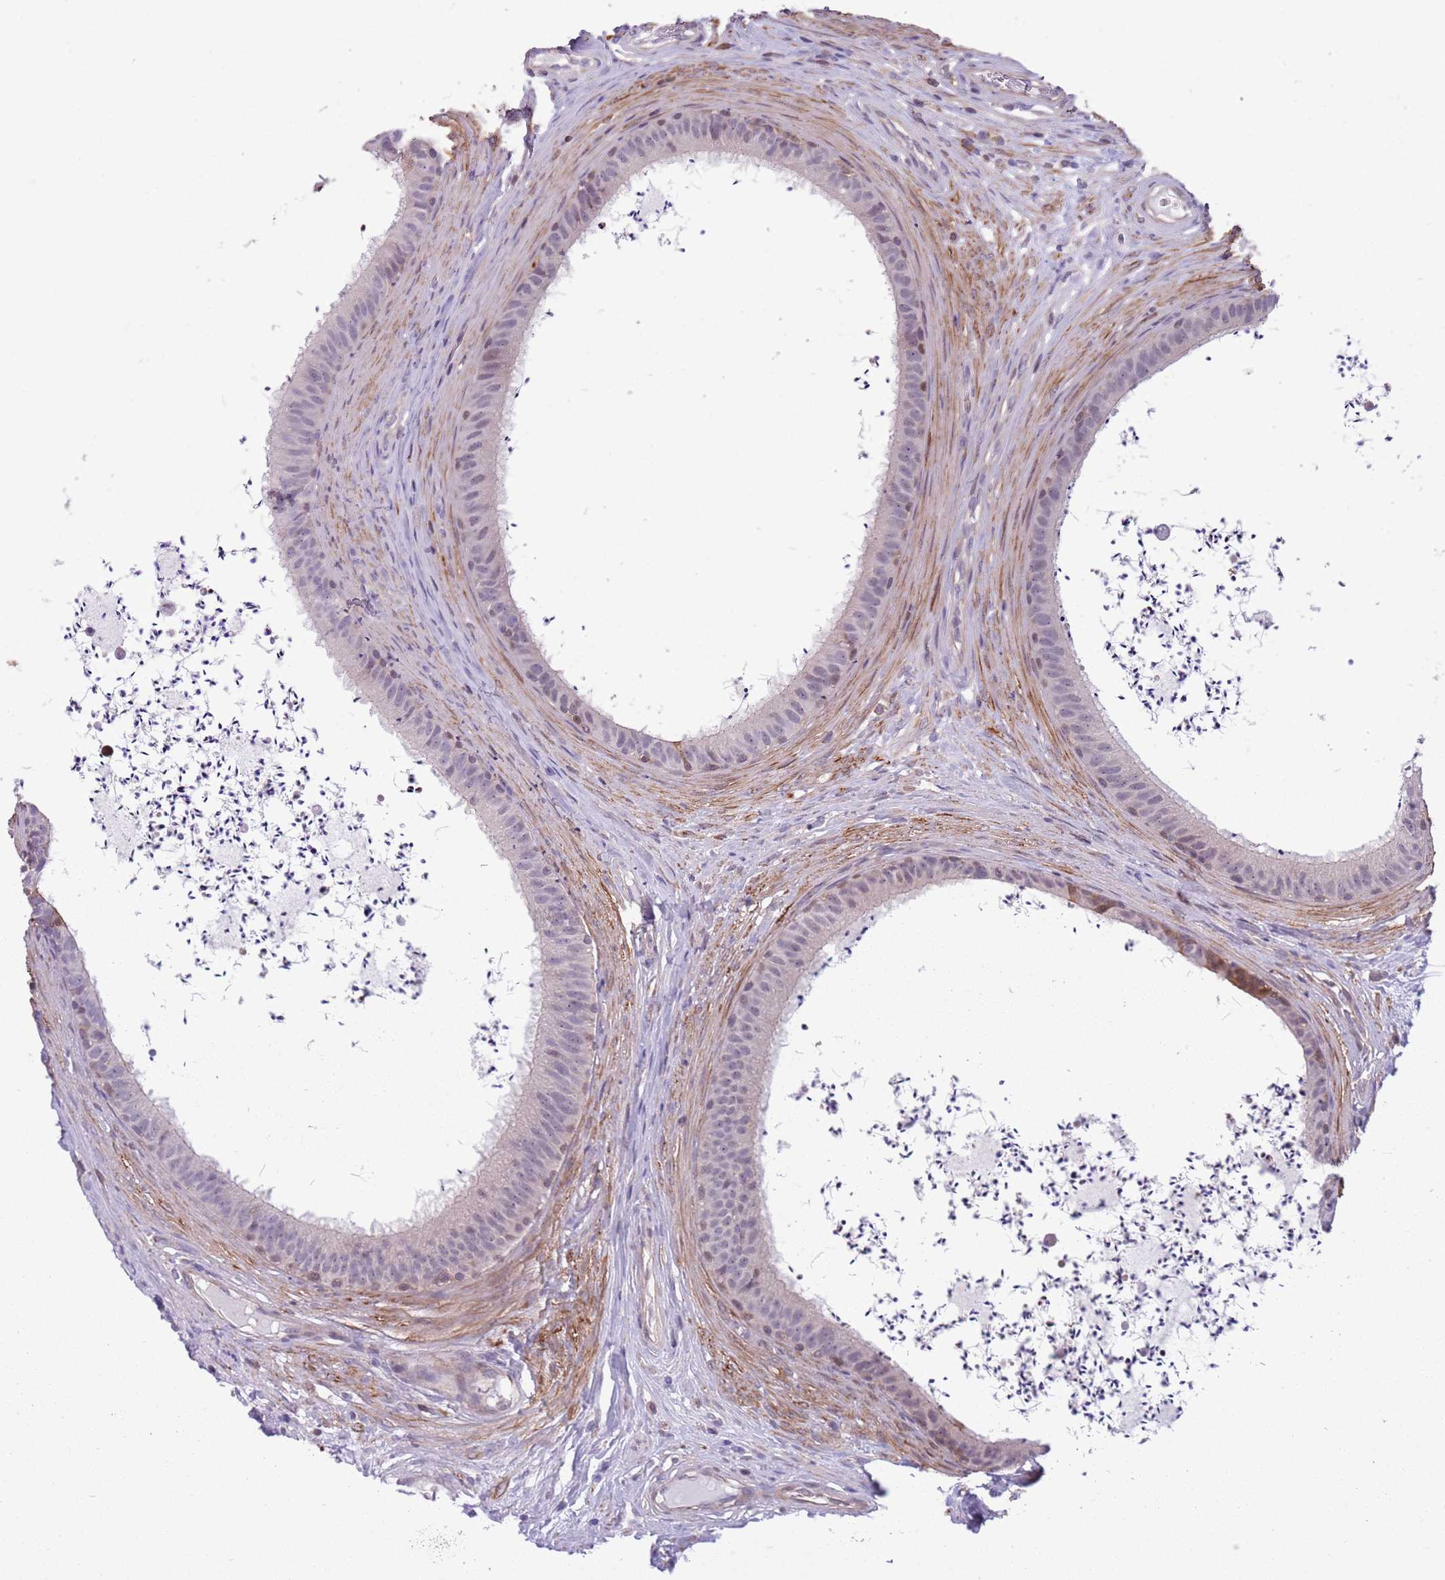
{"staining": {"intensity": "weak", "quantity": "<25%", "location": "nuclear"}, "tissue": "epididymis", "cell_type": "Glandular cells", "image_type": "normal", "snomed": [{"axis": "morphology", "description": "Normal tissue, NOS"}, {"axis": "topography", "description": "Testis"}, {"axis": "topography", "description": "Epididymis"}], "caption": "The immunohistochemistry (IHC) histopathology image has no significant positivity in glandular cells of epididymis.", "gene": "JAML", "patient": {"sex": "male", "age": 41}}